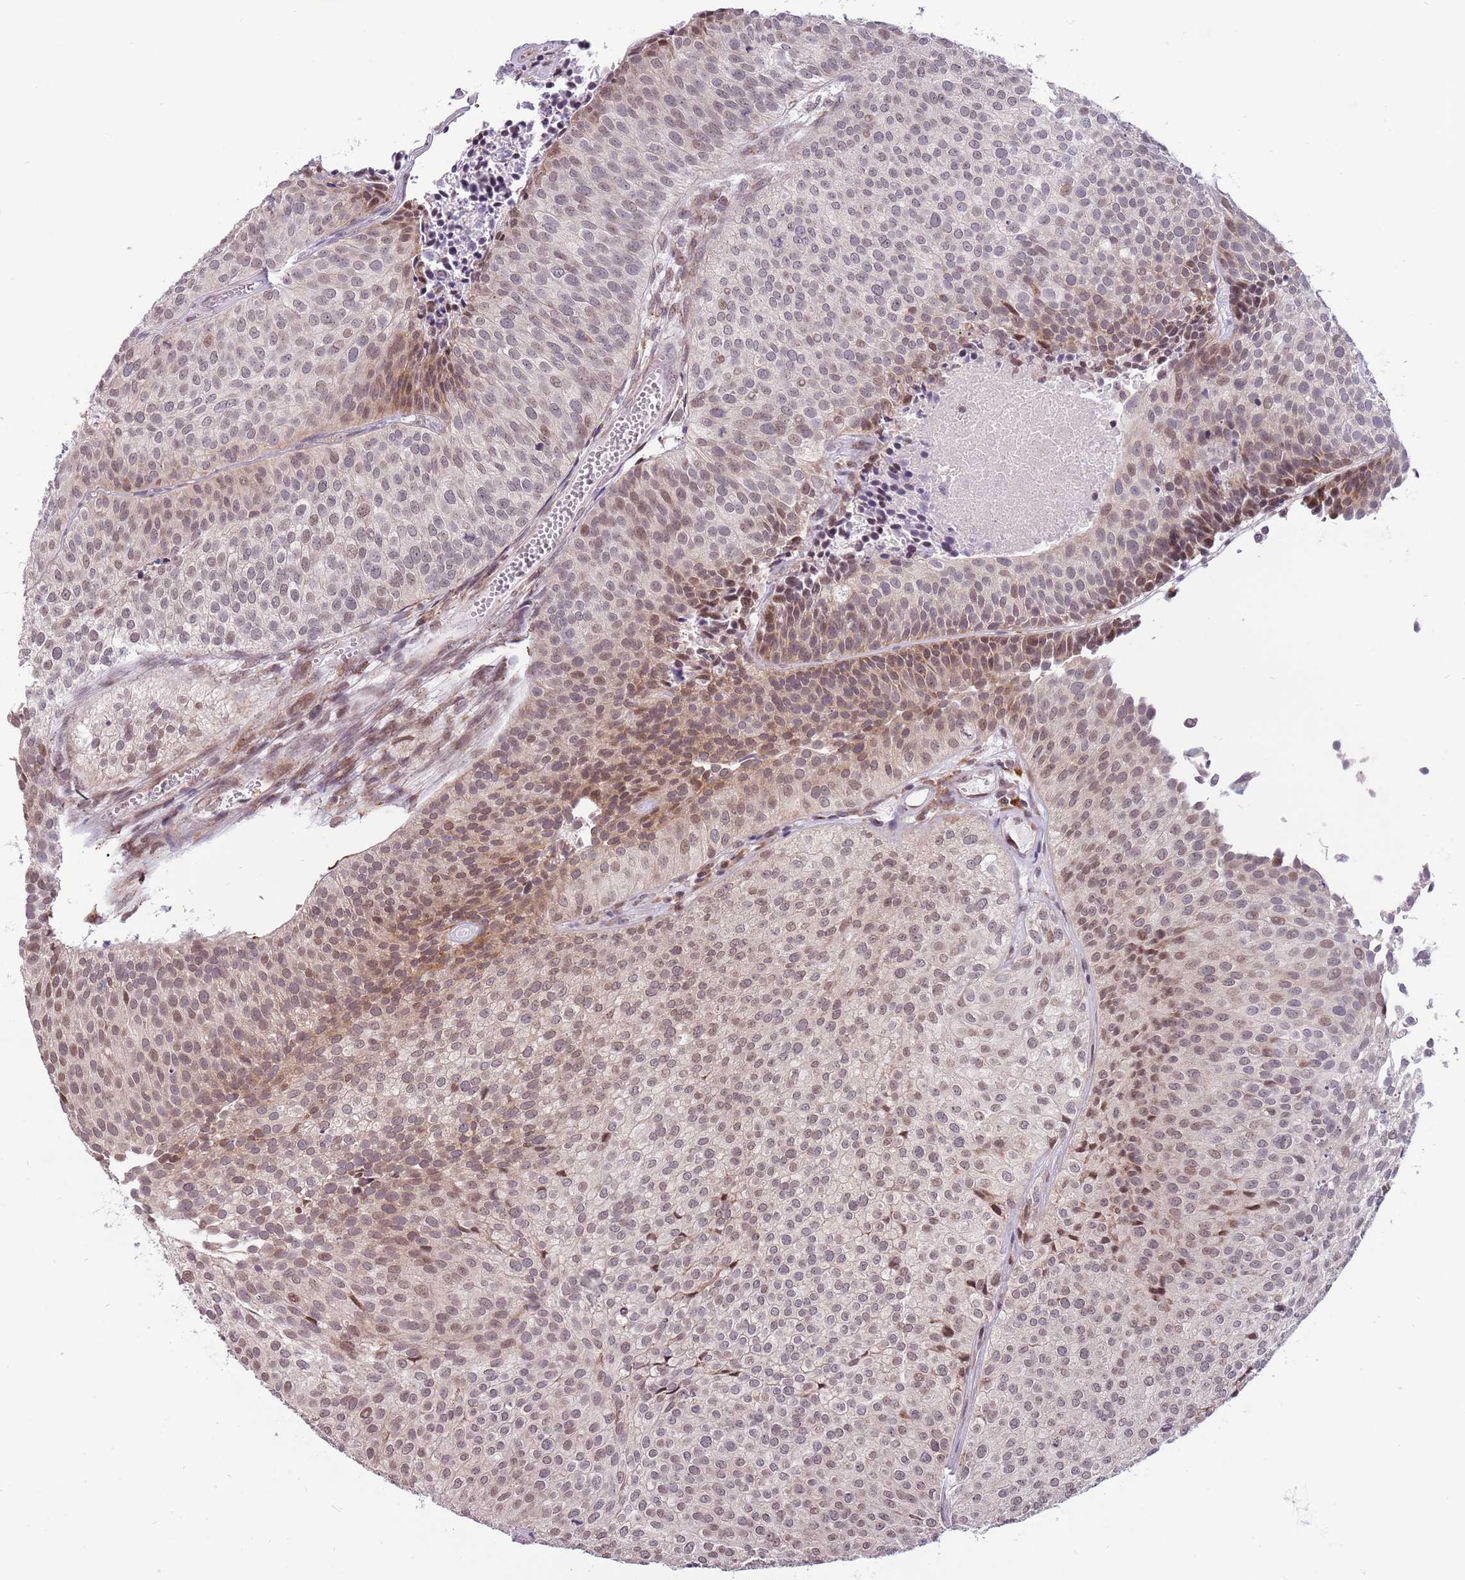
{"staining": {"intensity": "moderate", "quantity": "25%-75%", "location": "nuclear"}, "tissue": "urothelial cancer", "cell_type": "Tumor cells", "image_type": "cancer", "snomed": [{"axis": "morphology", "description": "Urothelial carcinoma, Low grade"}, {"axis": "topography", "description": "Urinary bladder"}], "caption": "Immunohistochemical staining of urothelial cancer displays moderate nuclear protein positivity in about 25%-75% of tumor cells. (DAB (3,3'-diaminobenzidine) IHC, brown staining for protein, blue staining for nuclei).", "gene": "BARD1", "patient": {"sex": "male", "age": 84}}